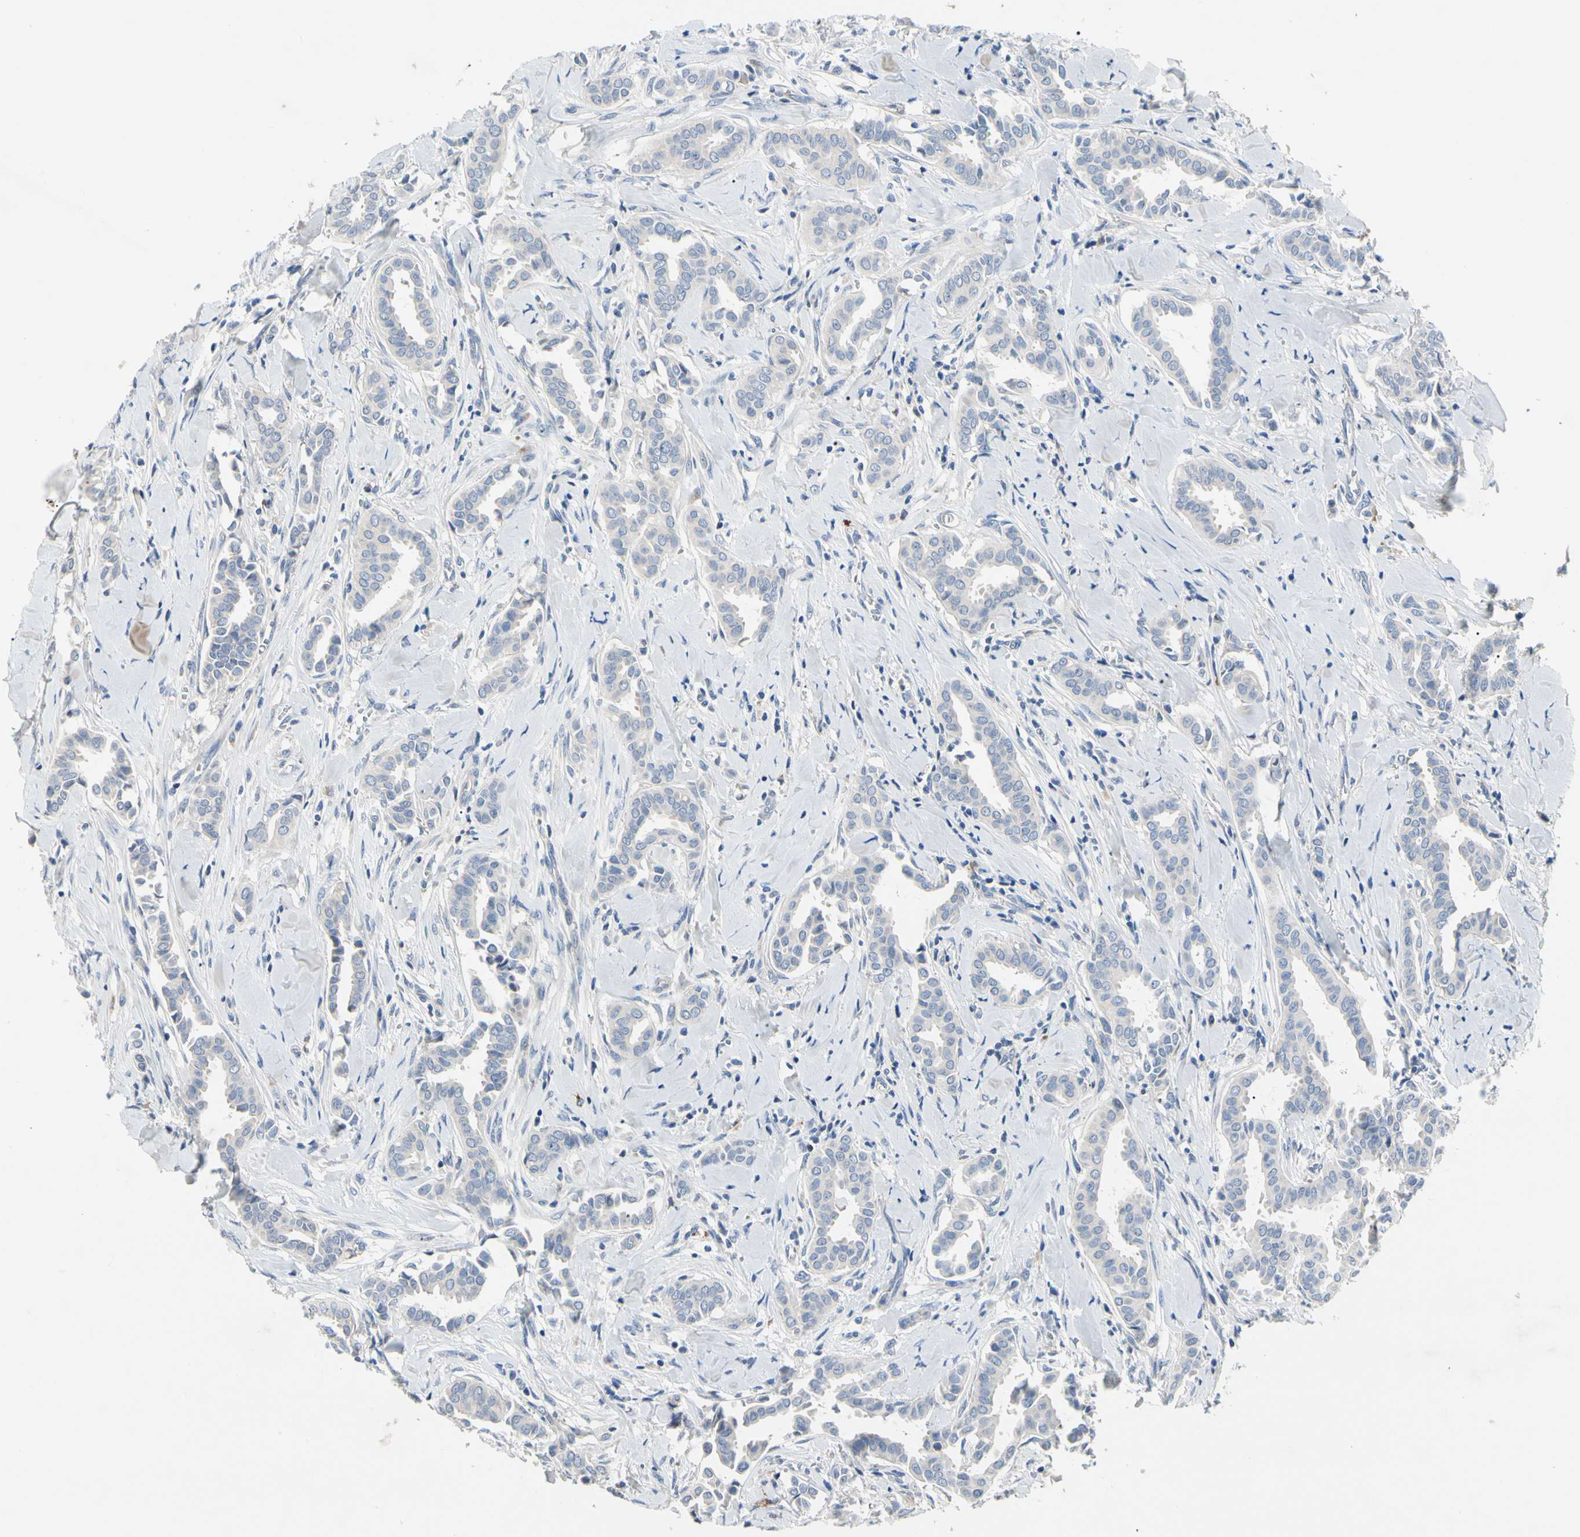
{"staining": {"intensity": "negative", "quantity": "none", "location": "none"}, "tissue": "head and neck cancer", "cell_type": "Tumor cells", "image_type": "cancer", "snomed": [{"axis": "morphology", "description": "Adenocarcinoma, NOS"}, {"axis": "topography", "description": "Salivary gland"}, {"axis": "topography", "description": "Head-Neck"}], "caption": "Image shows no significant protein expression in tumor cells of adenocarcinoma (head and neck).", "gene": "RETSAT", "patient": {"sex": "female", "age": 59}}